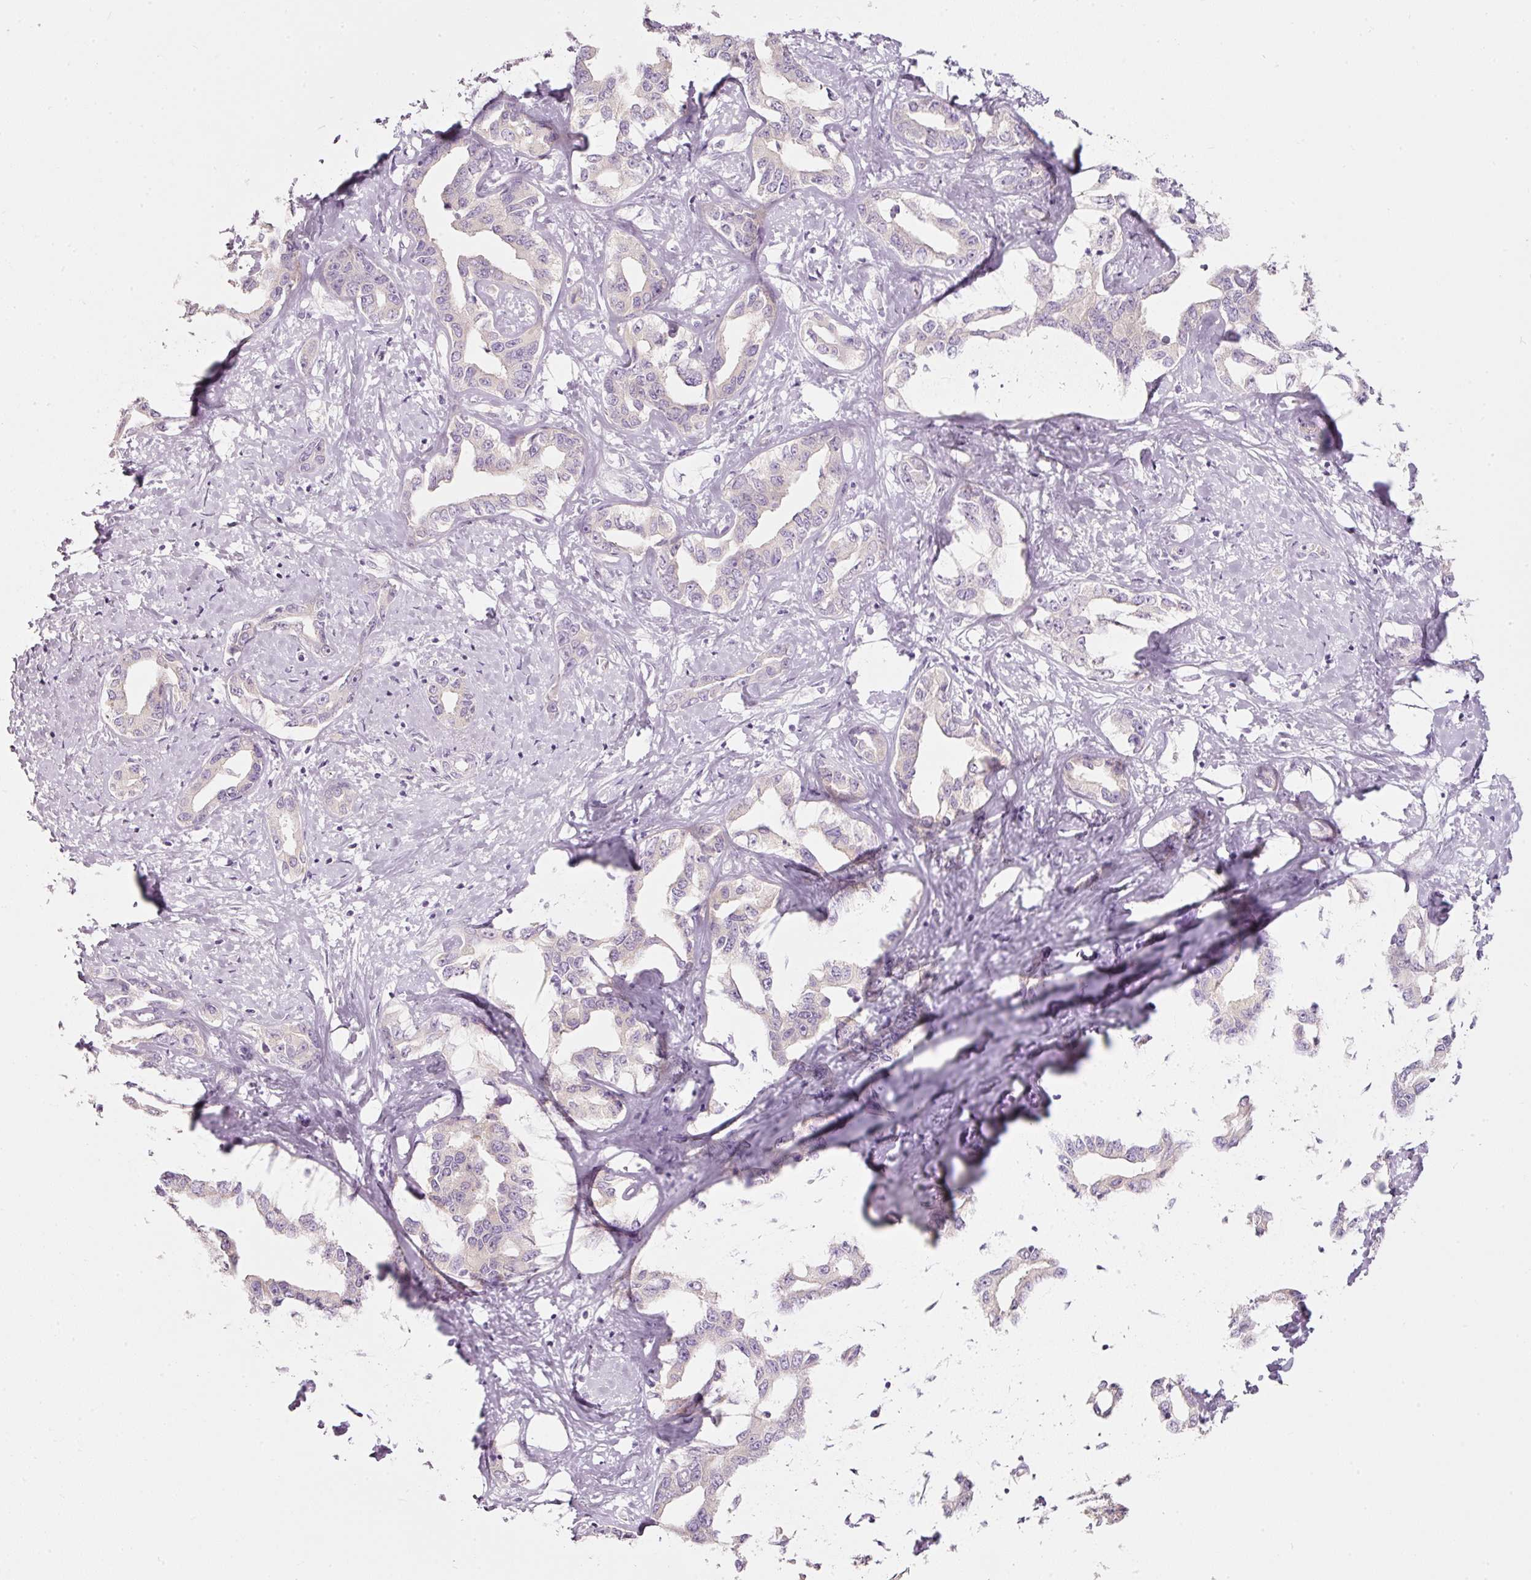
{"staining": {"intensity": "negative", "quantity": "none", "location": "none"}, "tissue": "liver cancer", "cell_type": "Tumor cells", "image_type": "cancer", "snomed": [{"axis": "morphology", "description": "Cholangiocarcinoma"}, {"axis": "topography", "description": "Liver"}], "caption": "IHC photomicrograph of neoplastic tissue: human liver cancer stained with DAB (3,3'-diaminobenzidine) displays no significant protein staining in tumor cells.", "gene": "PDXDC1", "patient": {"sex": "male", "age": 59}}